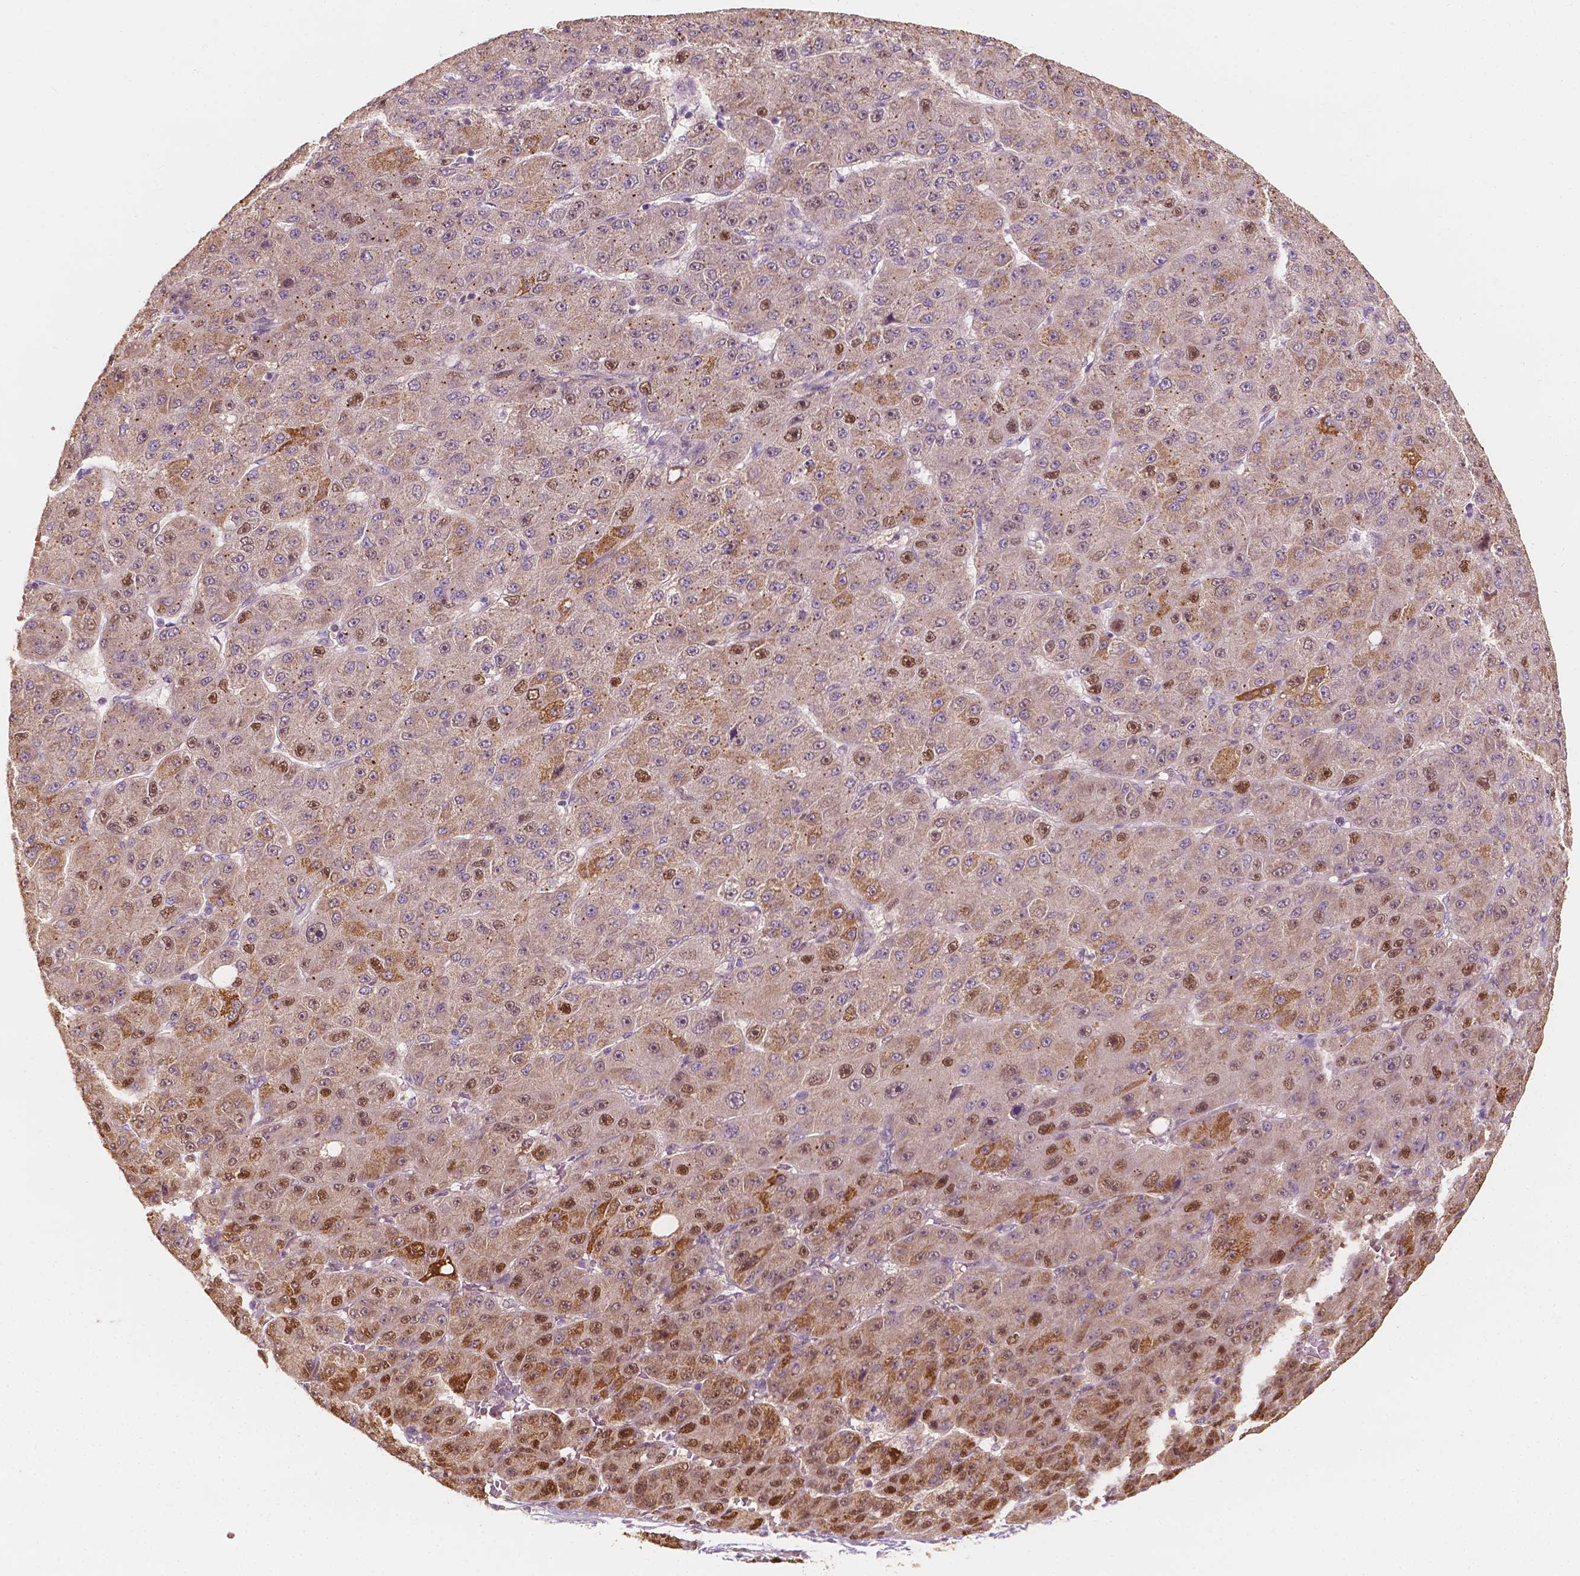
{"staining": {"intensity": "moderate", "quantity": "25%-75%", "location": "cytoplasmic/membranous,nuclear"}, "tissue": "liver cancer", "cell_type": "Tumor cells", "image_type": "cancer", "snomed": [{"axis": "morphology", "description": "Carcinoma, Hepatocellular, NOS"}, {"axis": "topography", "description": "Liver"}], "caption": "Immunohistochemical staining of hepatocellular carcinoma (liver) shows medium levels of moderate cytoplasmic/membranous and nuclear positivity in approximately 25%-75% of tumor cells.", "gene": "TBC1D17", "patient": {"sex": "male", "age": 67}}